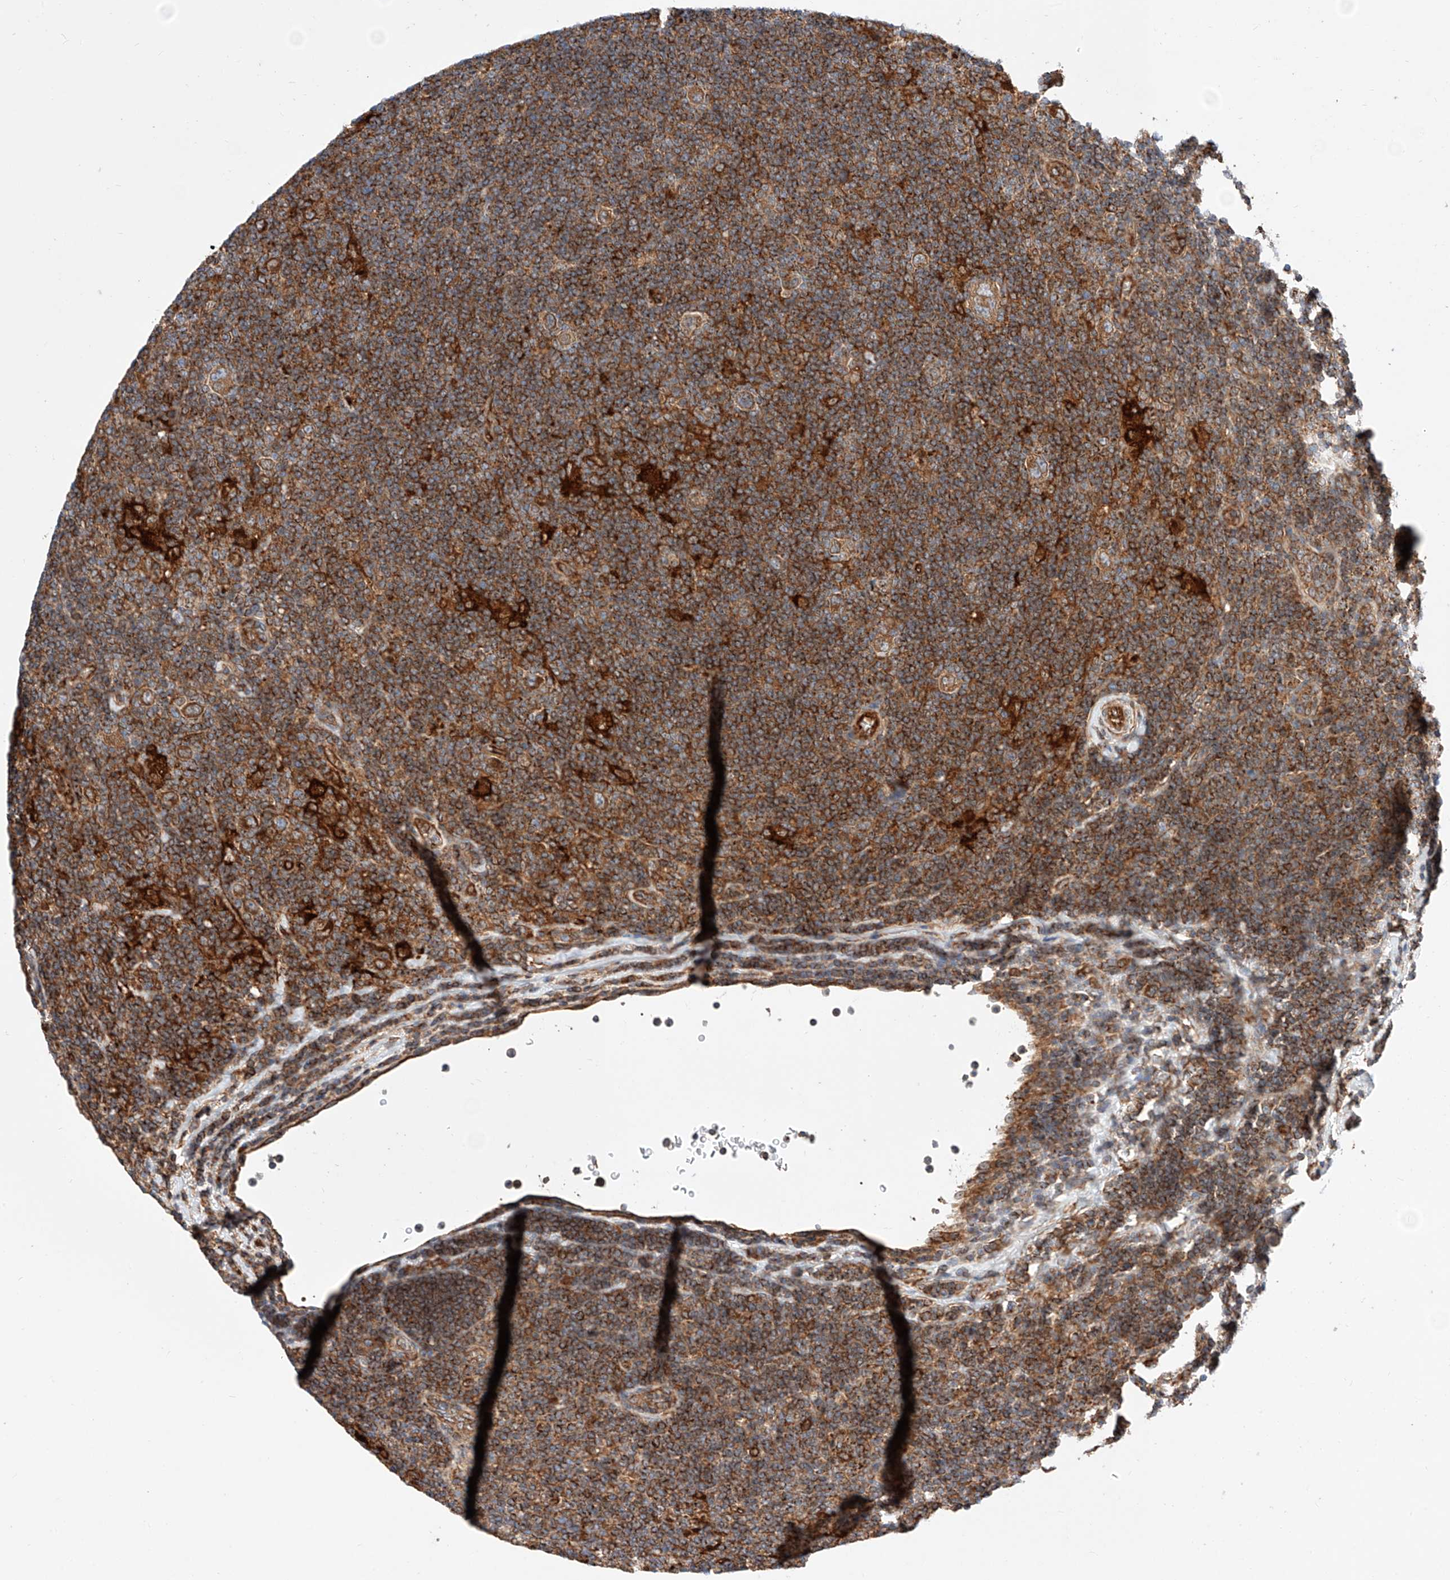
{"staining": {"intensity": "moderate", "quantity": ">75%", "location": "cytoplasmic/membranous"}, "tissue": "lymphoma", "cell_type": "Tumor cells", "image_type": "cancer", "snomed": [{"axis": "morphology", "description": "Hodgkin's disease, NOS"}, {"axis": "topography", "description": "Lymph node"}], "caption": "High-magnification brightfield microscopy of Hodgkin's disease stained with DAB (3,3'-diaminobenzidine) (brown) and counterstained with hematoxylin (blue). tumor cells exhibit moderate cytoplasmic/membranous positivity is identified in approximately>75% of cells.", "gene": "NR1D1", "patient": {"sex": "female", "age": 57}}